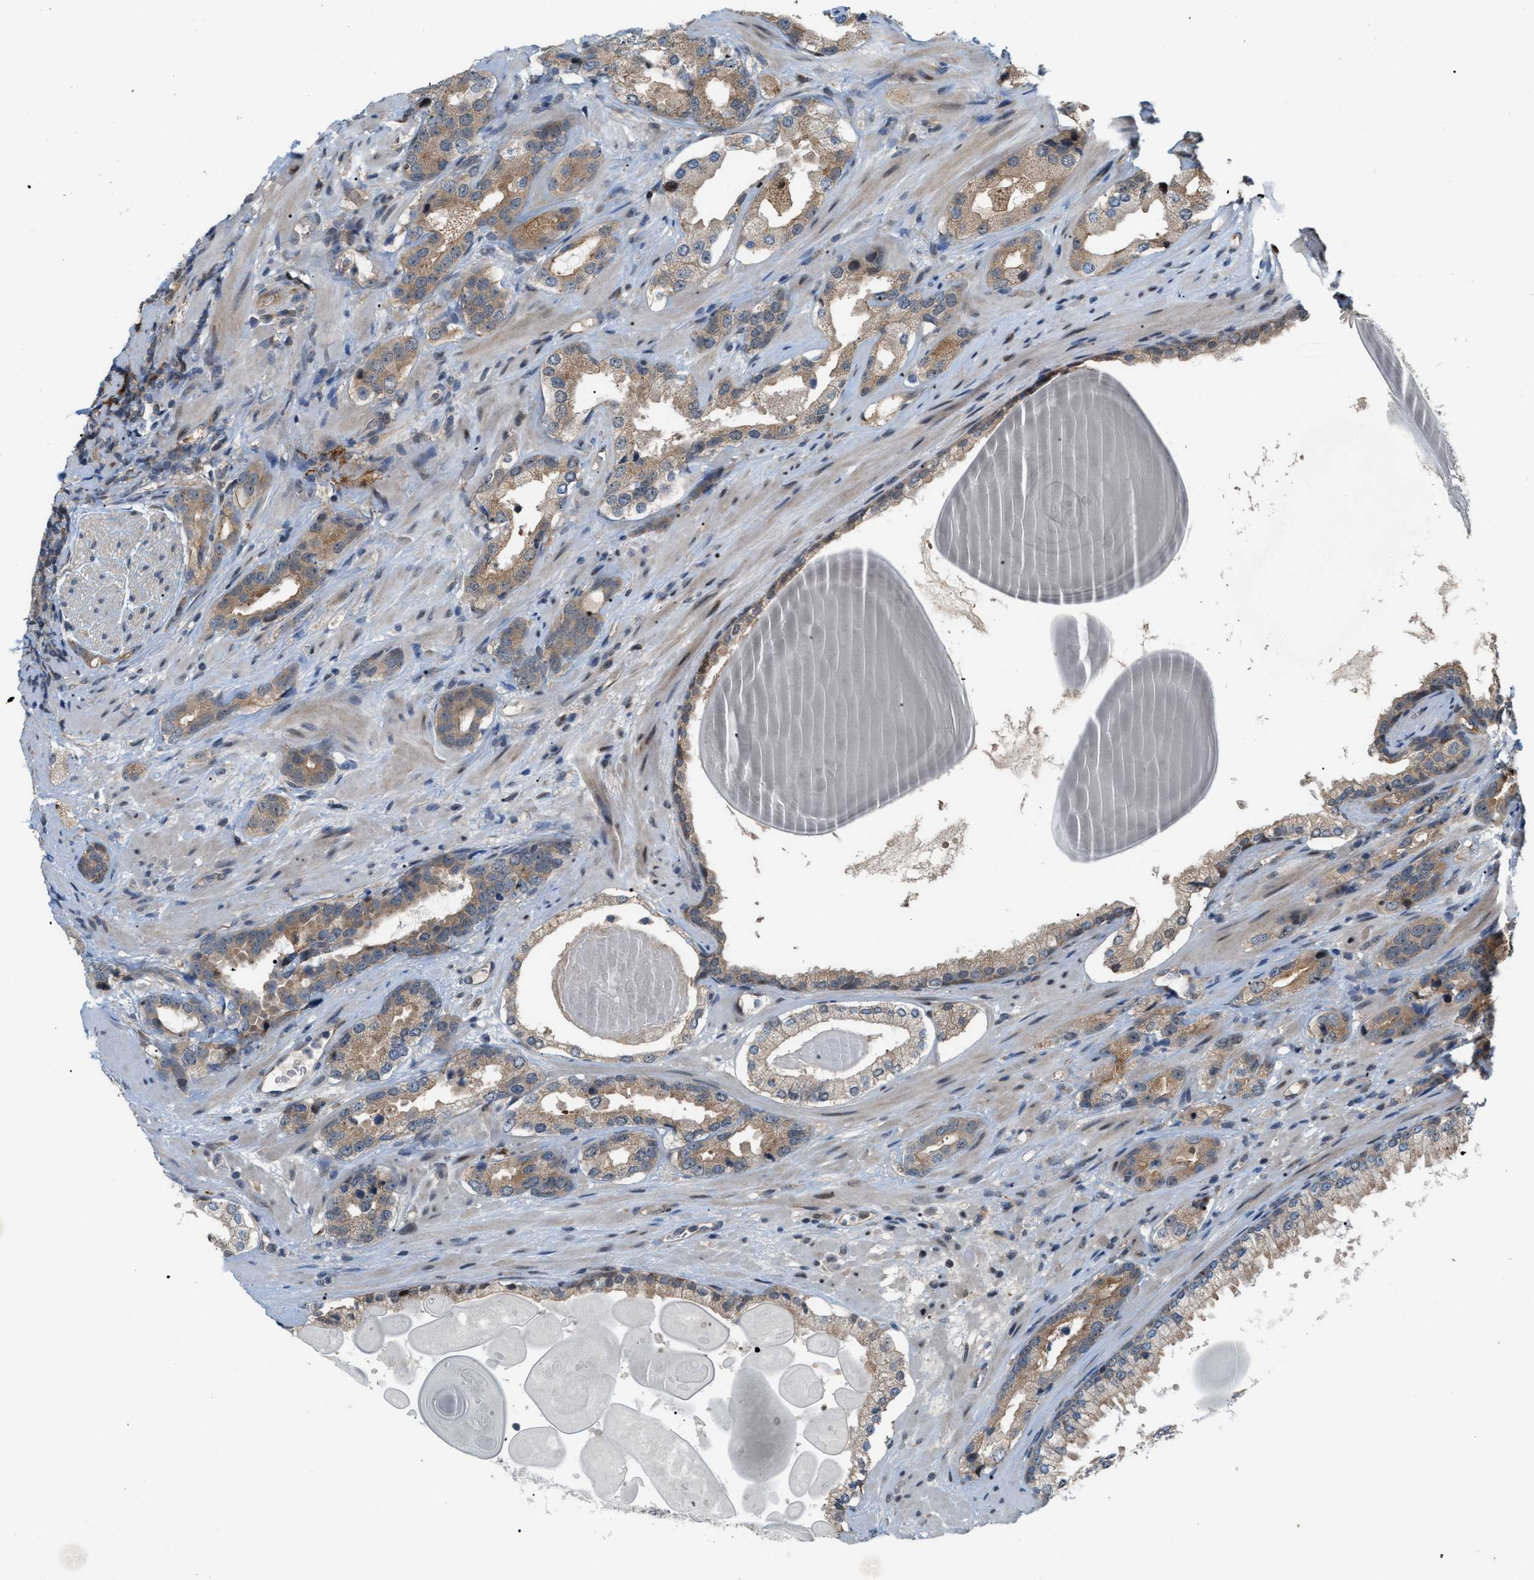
{"staining": {"intensity": "weak", "quantity": ">75%", "location": "cytoplasmic/membranous"}, "tissue": "prostate cancer", "cell_type": "Tumor cells", "image_type": "cancer", "snomed": [{"axis": "morphology", "description": "Adenocarcinoma, High grade"}, {"axis": "topography", "description": "Prostate"}], "caption": "Approximately >75% of tumor cells in prostate cancer (high-grade adenocarcinoma) exhibit weak cytoplasmic/membranous protein staining as visualized by brown immunohistochemical staining.", "gene": "RFFL", "patient": {"sex": "male", "age": 63}}